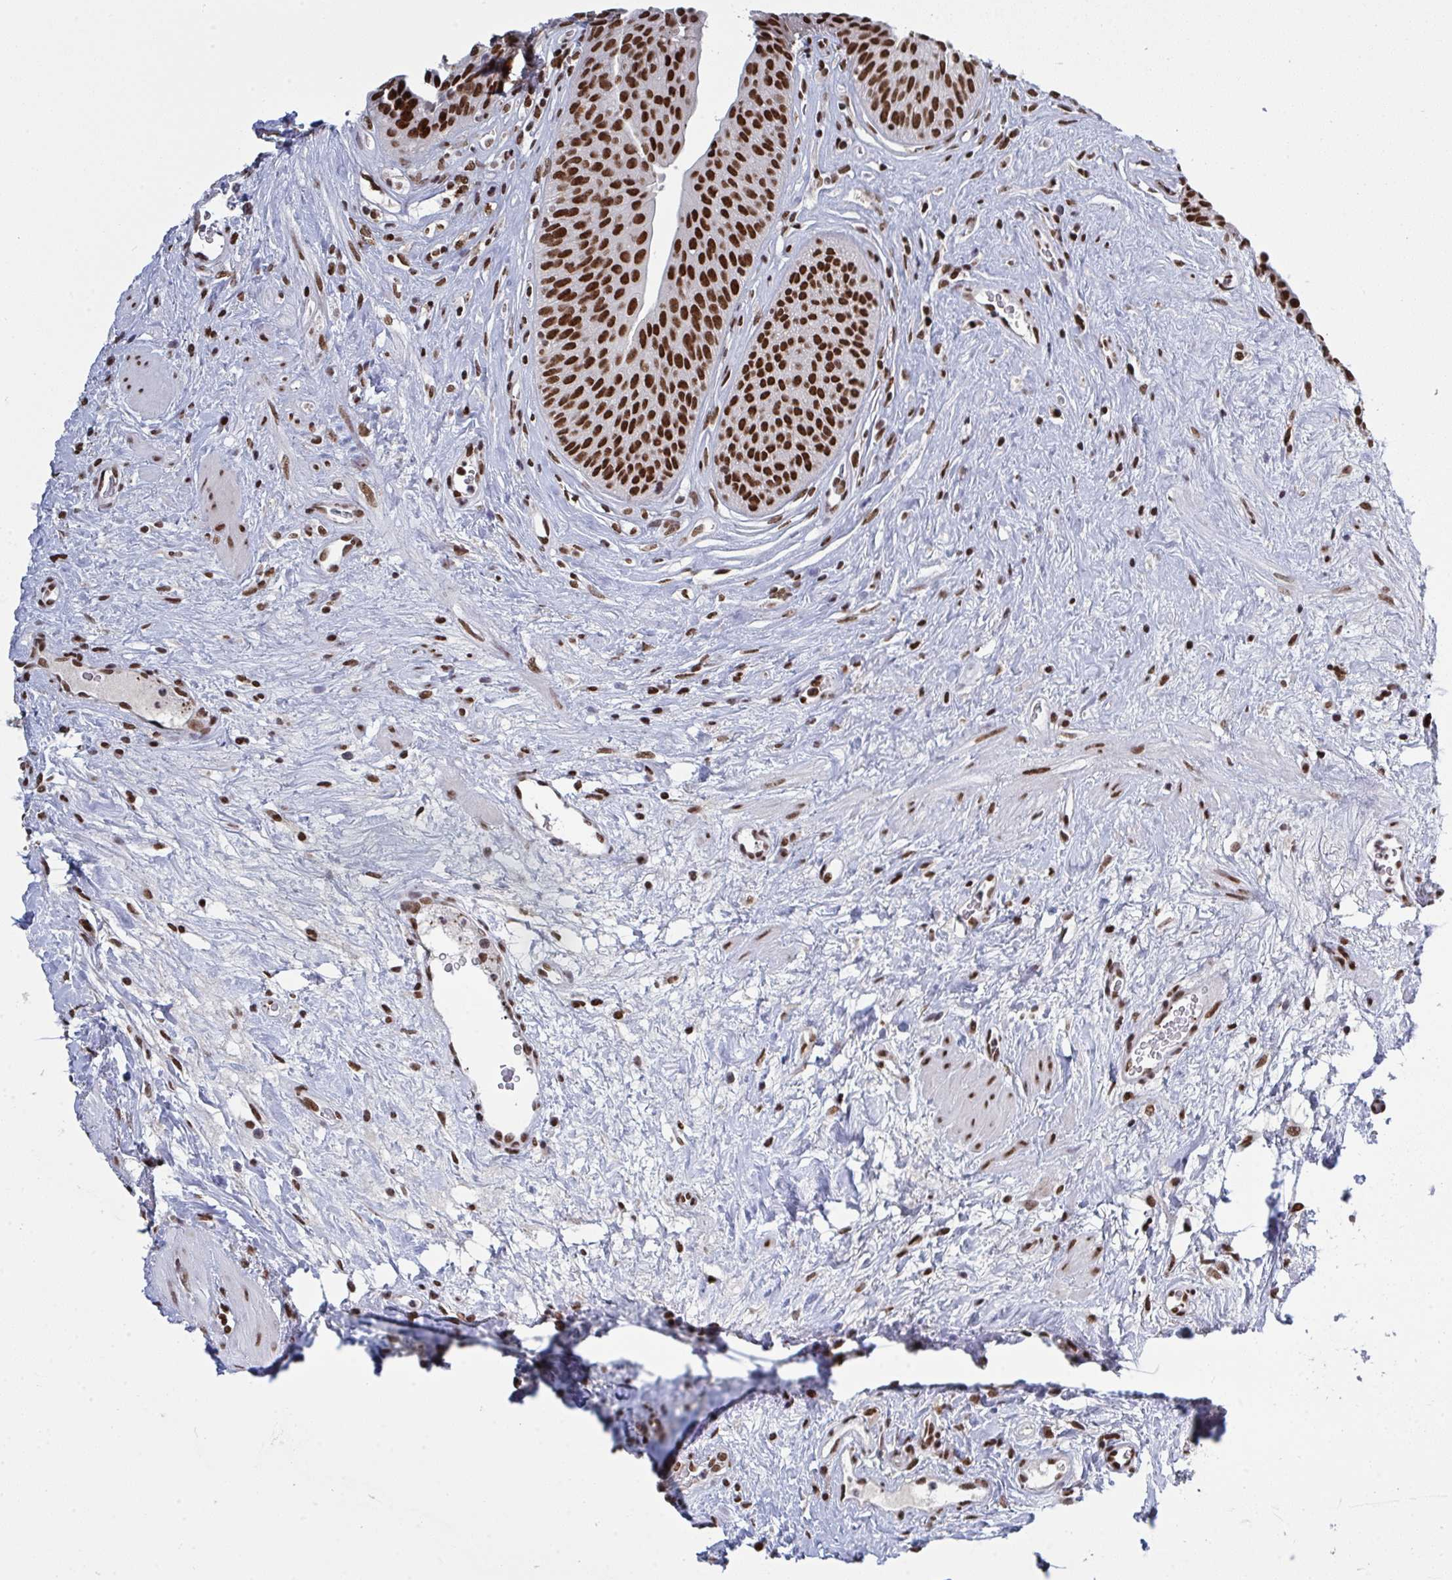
{"staining": {"intensity": "strong", "quantity": ">75%", "location": "nuclear"}, "tissue": "urinary bladder", "cell_type": "Urothelial cells", "image_type": "normal", "snomed": [{"axis": "morphology", "description": "Normal tissue, NOS"}, {"axis": "topography", "description": "Urinary bladder"}], "caption": "Urothelial cells demonstrate high levels of strong nuclear staining in about >75% of cells in benign urinary bladder.", "gene": "ZNF607", "patient": {"sex": "female", "age": 56}}